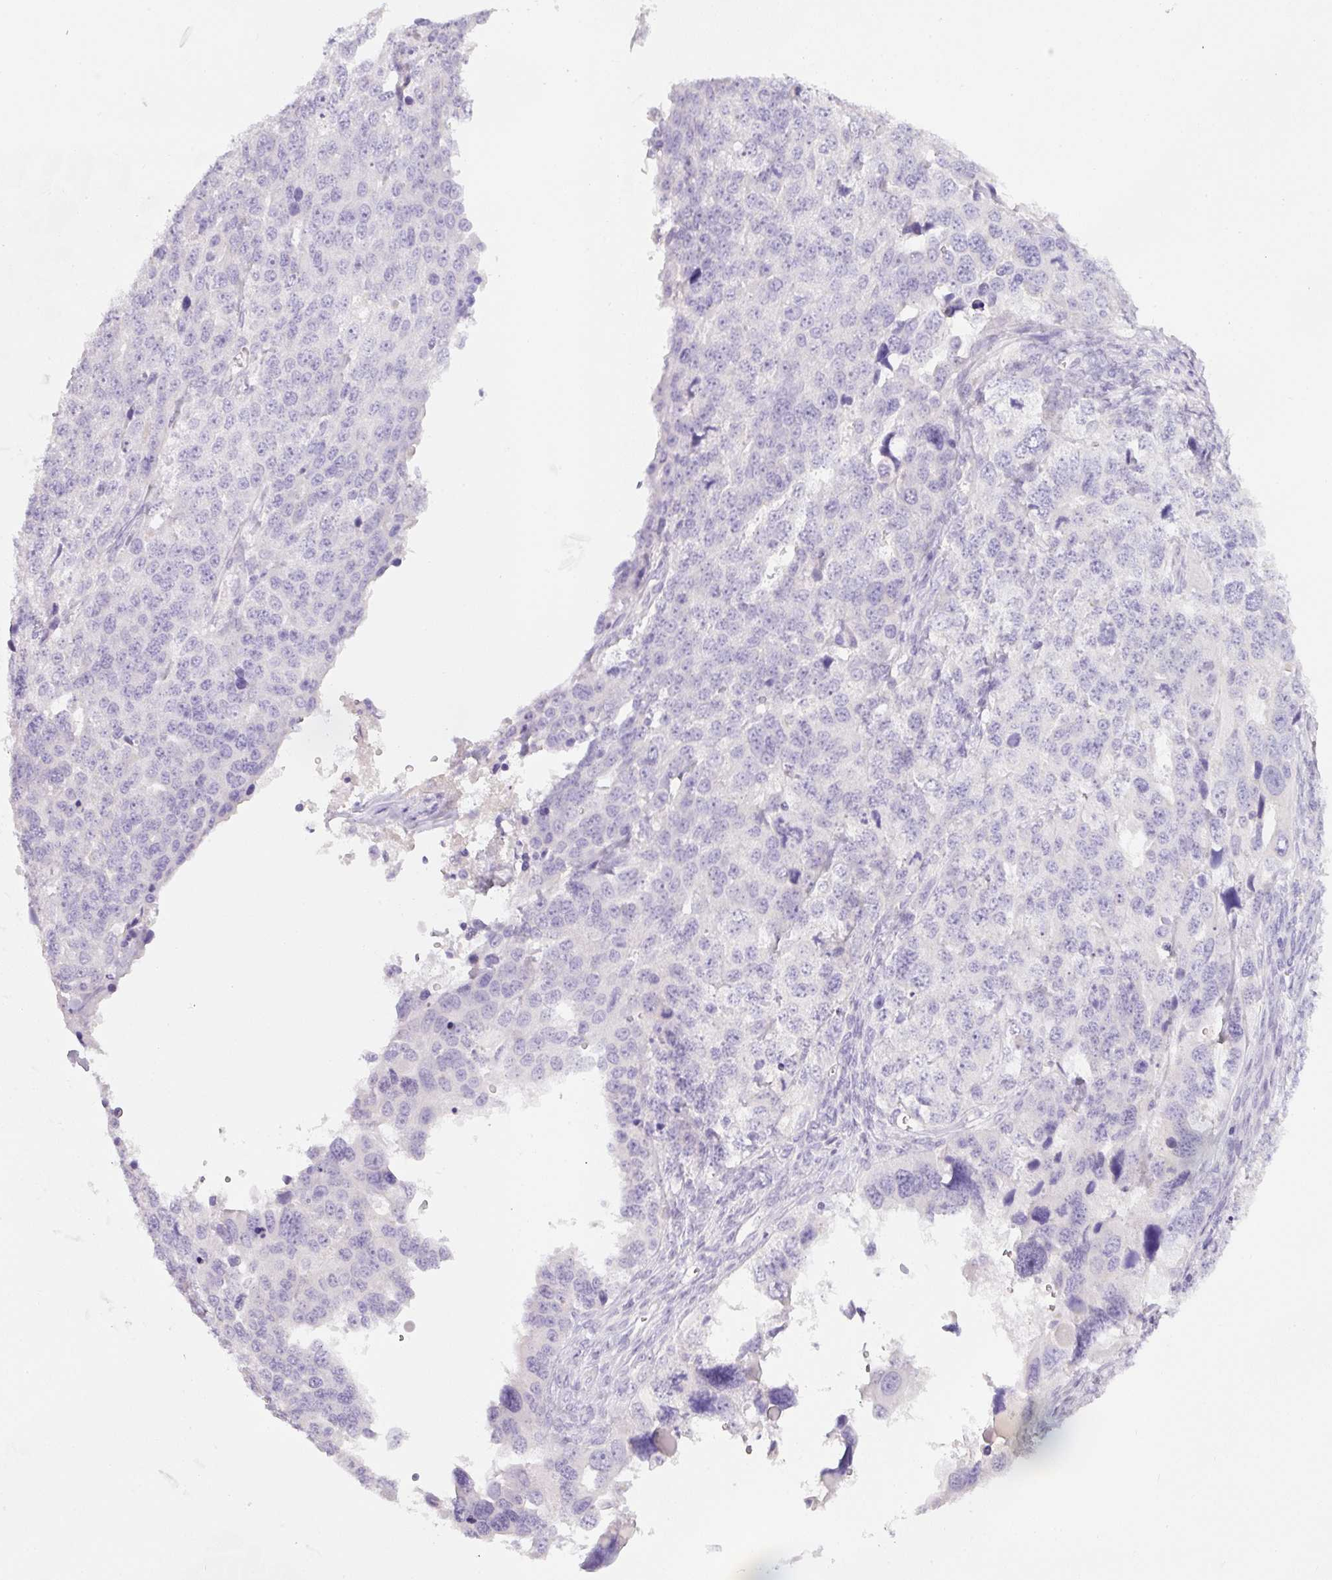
{"staining": {"intensity": "negative", "quantity": "none", "location": "none"}, "tissue": "ovarian cancer", "cell_type": "Tumor cells", "image_type": "cancer", "snomed": [{"axis": "morphology", "description": "Cystadenocarcinoma, serous, NOS"}, {"axis": "topography", "description": "Ovary"}], "caption": "An IHC image of ovarian serous cystadenocarcinoma is shown. There is no staining in tumor cells of ovarian serous cystadenocarcinoma. (DAB (3,3'-diaminobenzidine) IHC, high magnification).", "gene": "SLC2A2", "patient": {"sex": "female", "age": 76}}